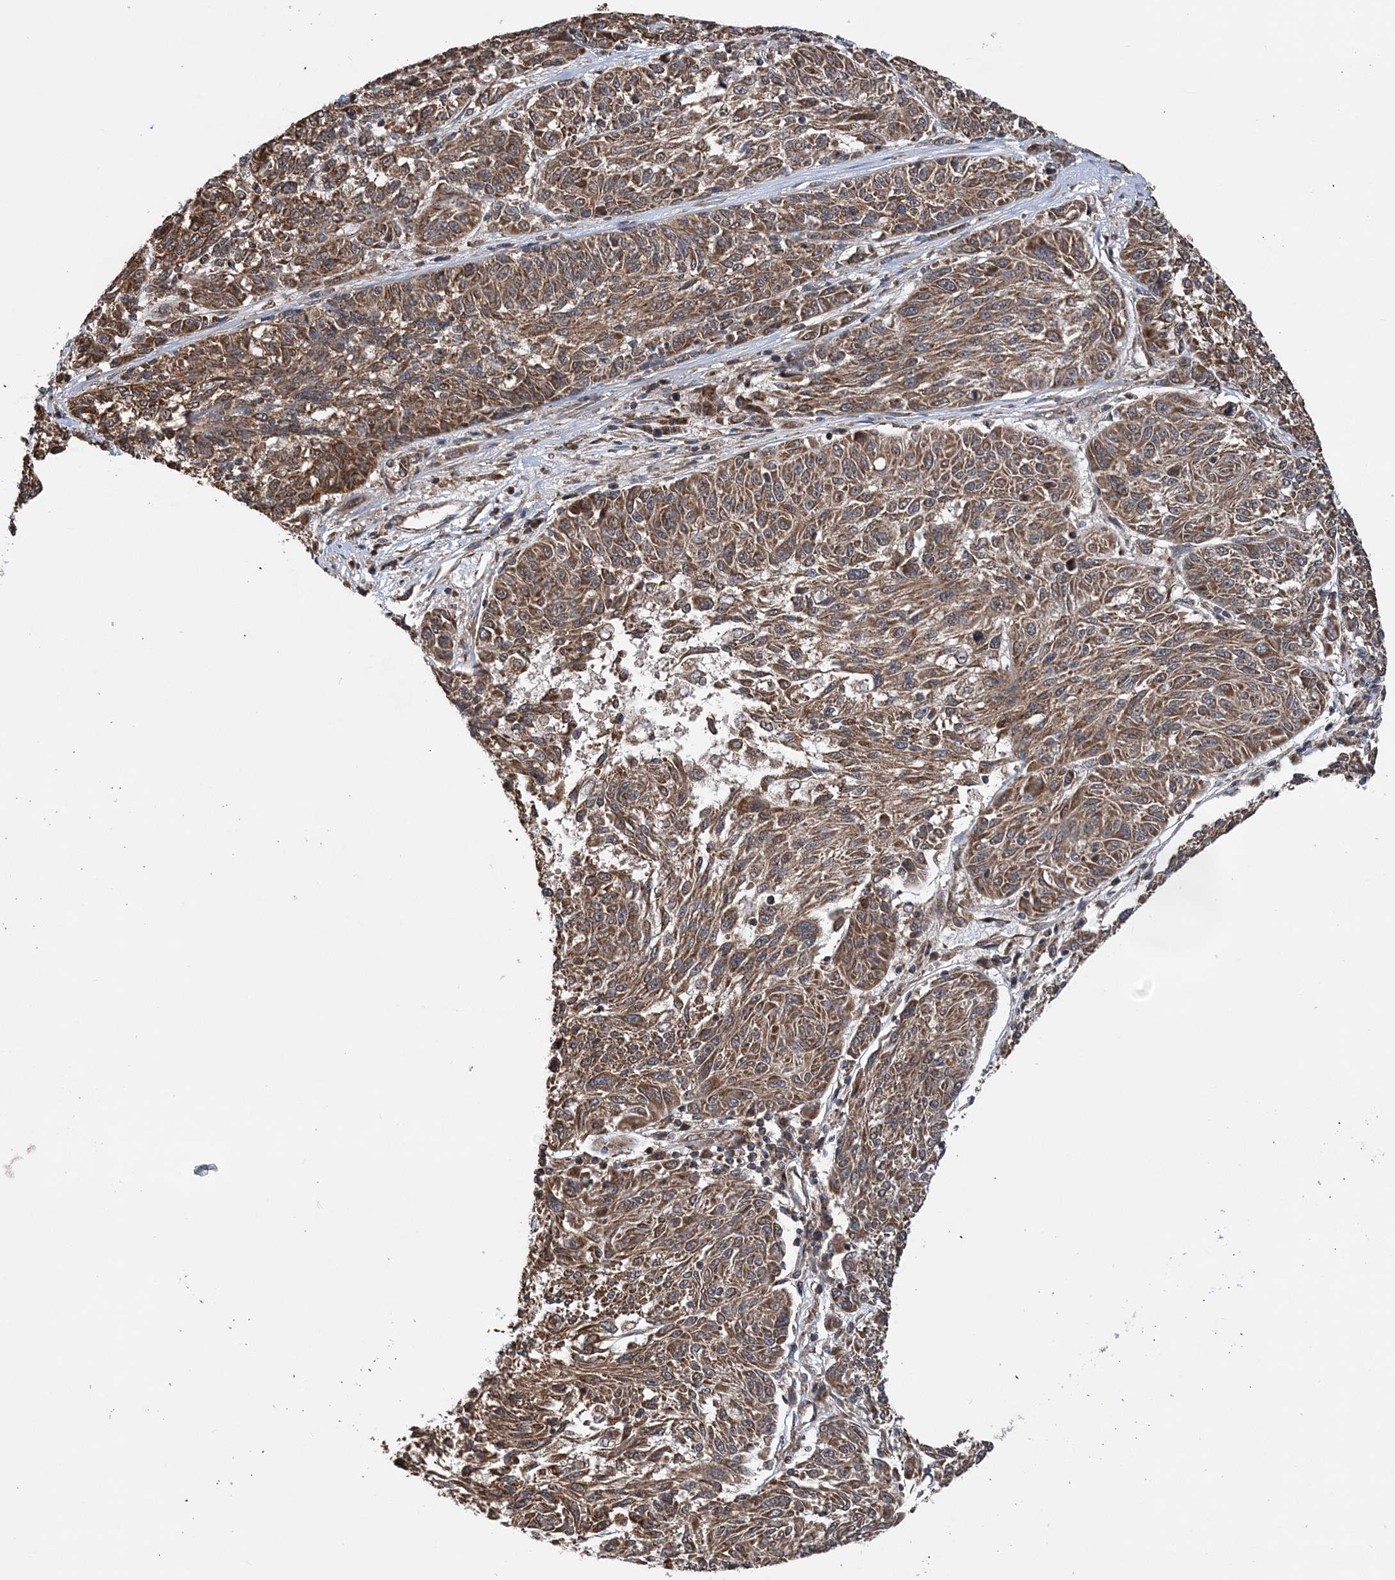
{"staining": {"intensity": "moderate", "quantity": ">75%", "location": "cytoplasmic/membranous"}, "tissue": "melanoma", "cell_type": "Tumor cells", "image_type": "cancer", "snomed": [{"axis": "morphology", "description": "Malignant melanoma, NOS"}, {"axis": "topography", "description": "Skin"}], "caption": "A brown stain shows moderate cytoplasmic/membranous staining of a protein in human malignant melanoma tumor cells.", "gene": "PCBP1", "patient": {"sex": "male", "age": 53}}